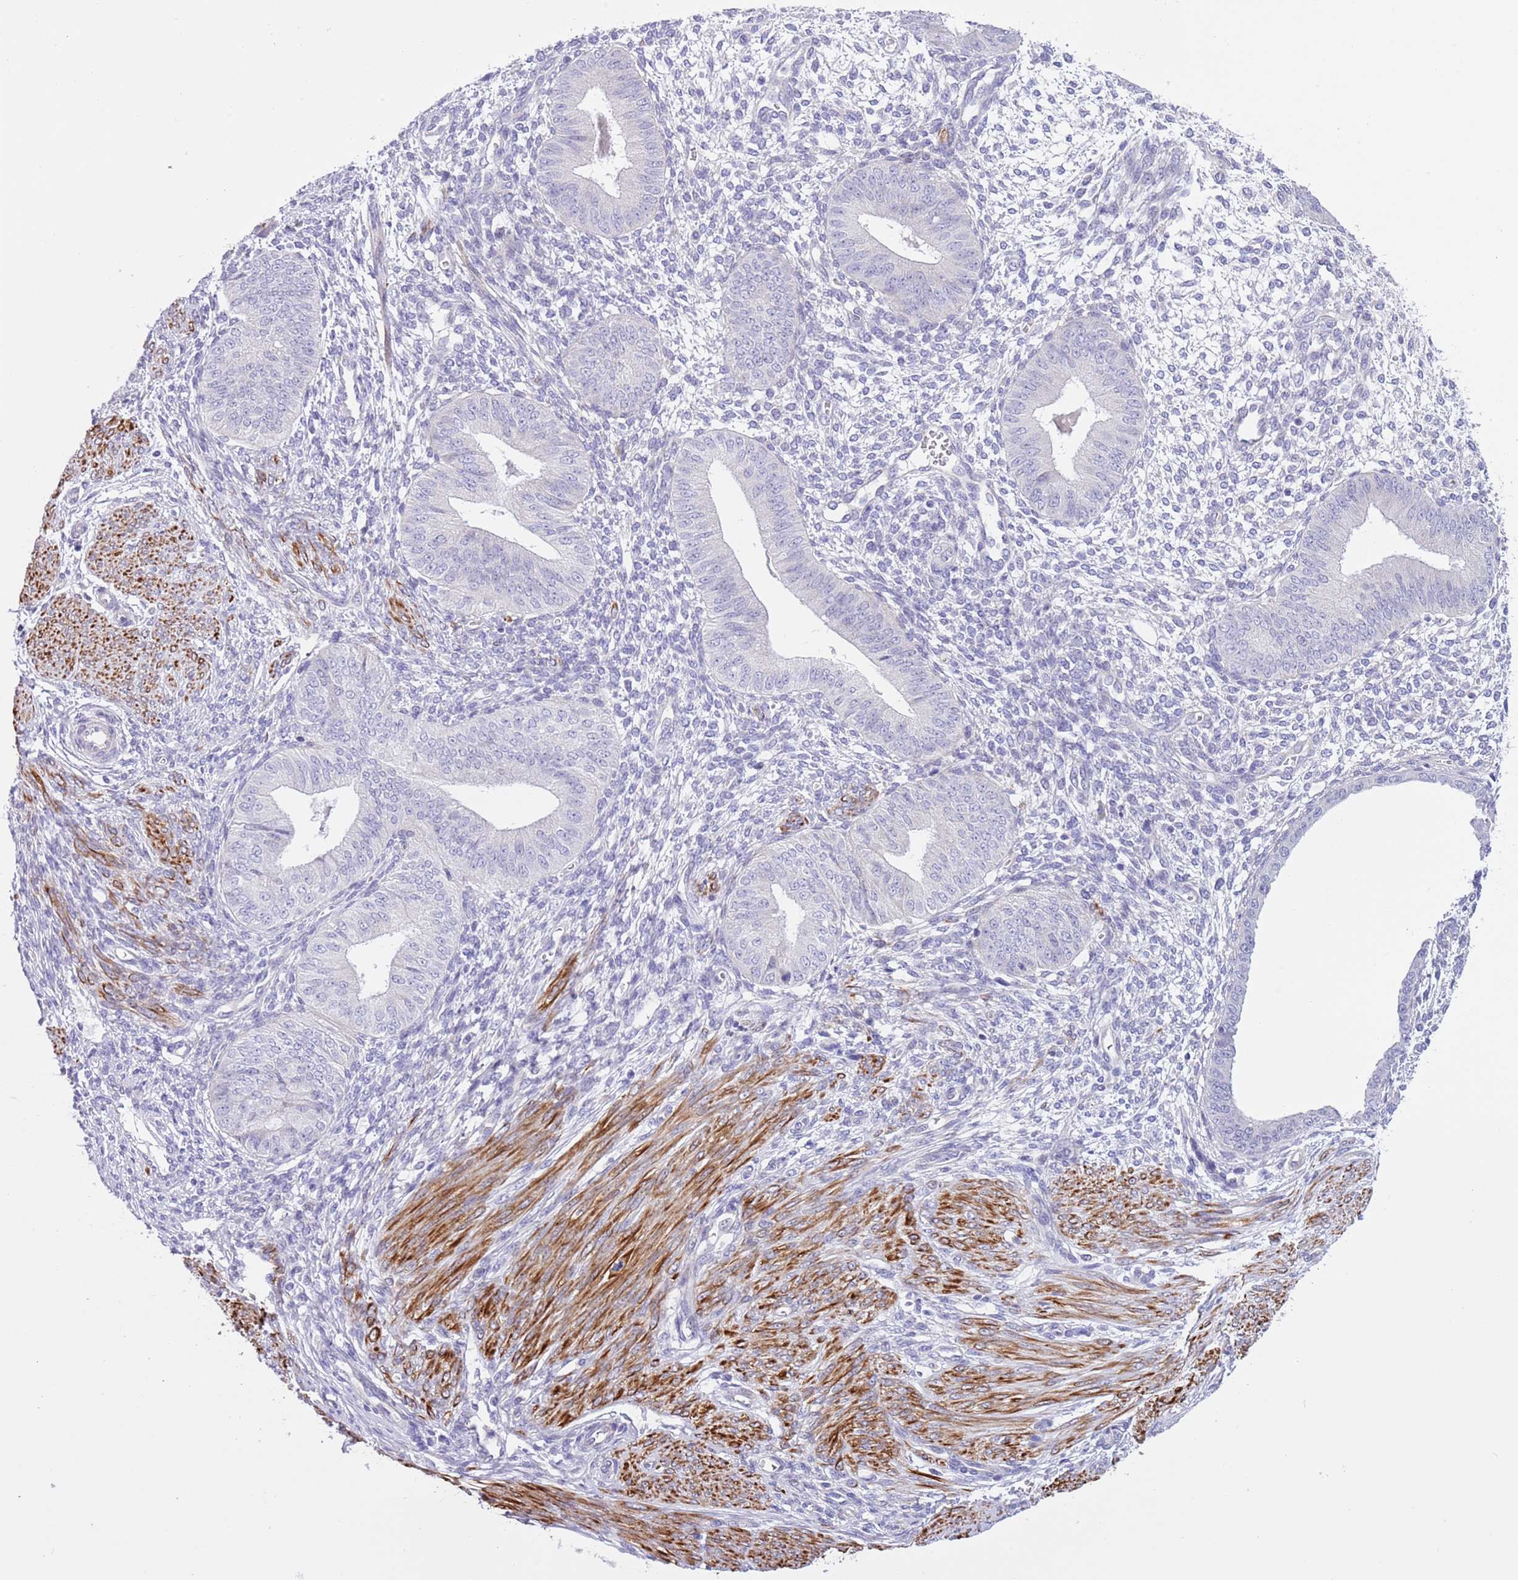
{"staining": {"intensity": "negative", "quantity": "none", "location": "none"}, "tissue": "endometrium", "cell_type": "Cells in endometrial stroma", "image_type": "normal", "snomed": [{"axis": "morphology", "description": "Normal tissue, NOS"}, {"axis": "topography", "description": "Endometrium"}], "caption": "Immunohistochemistry of unremarkable human endometrium demonstrates no expression in cells in endometrial stroma. Brightfield microscopy of immunohistochemistry stained with DAB (brown) and hematoxylin (blue), captured at high magnification.", "gene": "NET1", "patient": {"sex": "female", "age": 49}}